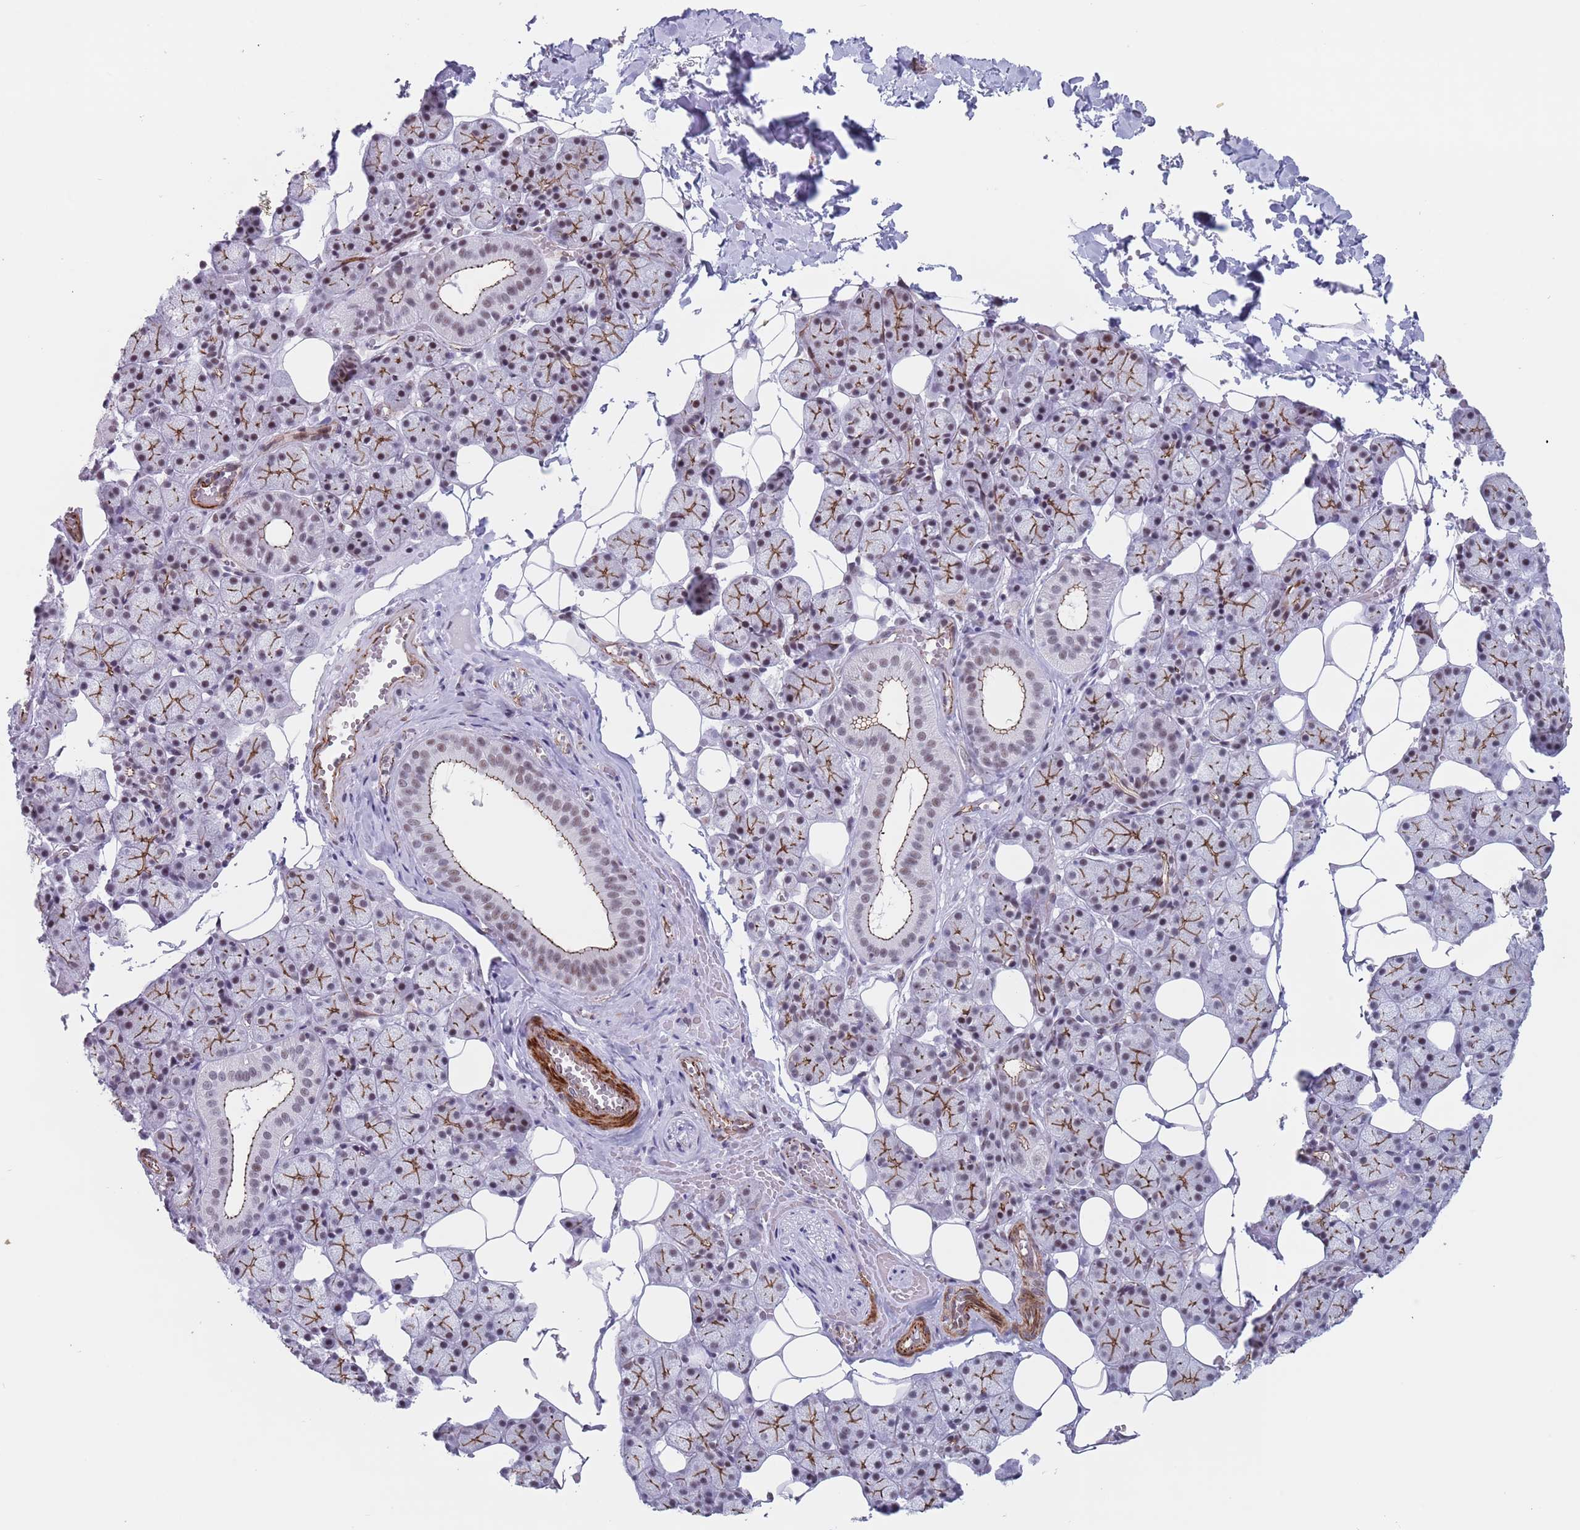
{"staining": {"intensity": "moderate", "quantity": "25%-75%", "location": "cytoplasmic/membranous,nuclear"}, "tissue": "salivary gland", "cell_type": "Glandular cells", "image_type": "normal", "snomed": [{"axis": "morphology", "description": "Normal tissue, NOS"}, {"axis": "topography", "description": "Salivary gland"}], "caption": "Protein expression analysis of normal salivary gland exhibits moderate cytoplasmic/membranous,nuclear staining in about 25%-75% of glandular cells. (DAB (3,3'-diaminobenzidine) IHC, brown staining for protein, blue staining for nuclei).", "gene": "OR5A2", "patient": {"sex": "female", "age": 33}}